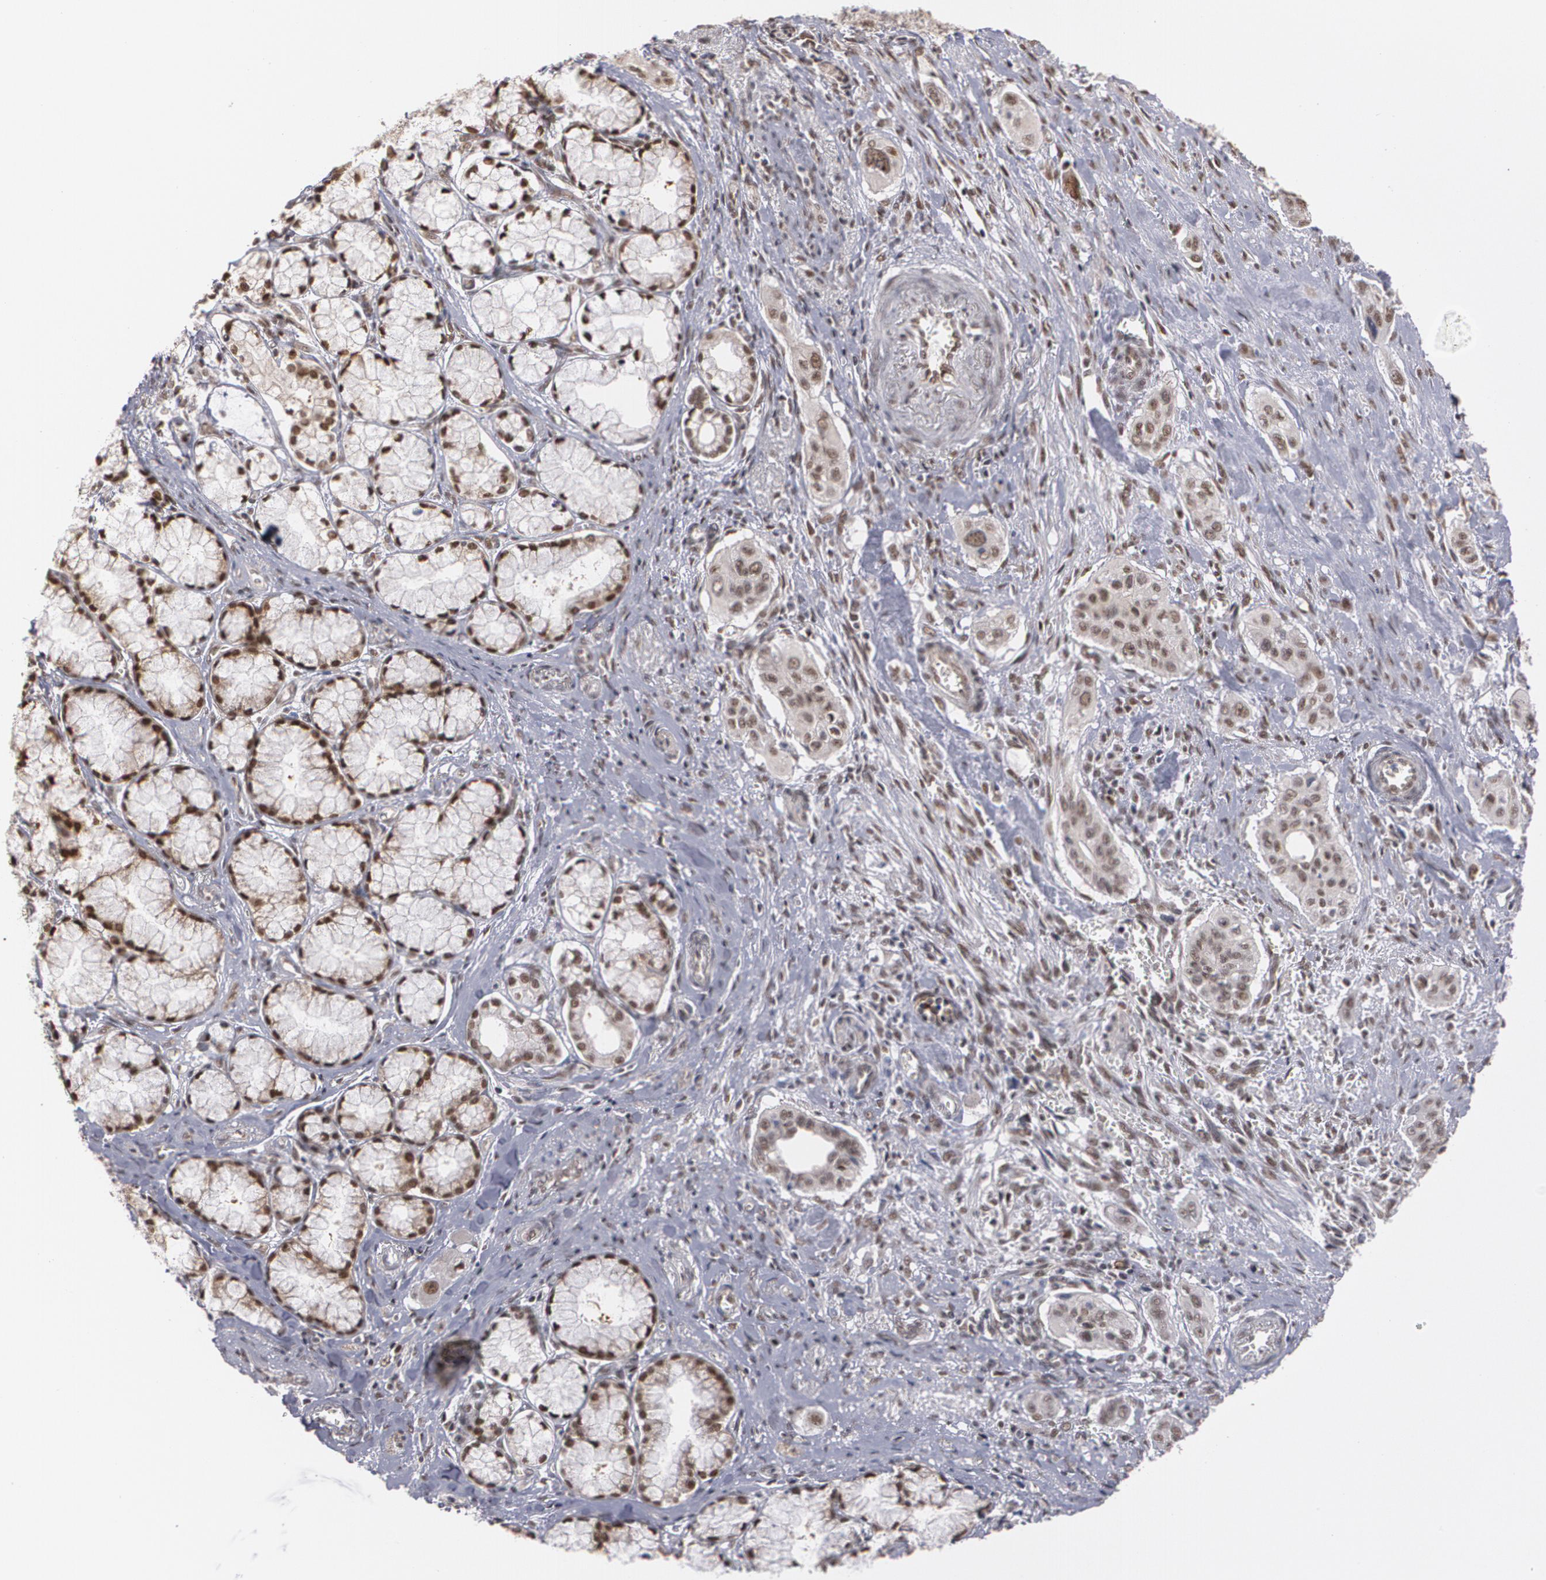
{"staining": {"intensity": "moderate", "quantity": ">75%", "location": "nuclear"}, "tissue": "pancreatic cancer", "cell_type": "Tumor cells", "image_type": "cancer", "snomed": [{"axis": "morphology", "description": "Adenocarcinoma, NOS"}, {"axis": "topography", "description": "Pancreas"}], "caption": "Tumor cells show medium levels of moderate nuclear positivity in about >75% of cells in pancreatic adenocarcinoma.", "gene": "ZNF75A", "patient": {"sex": "male", "age": 77}}